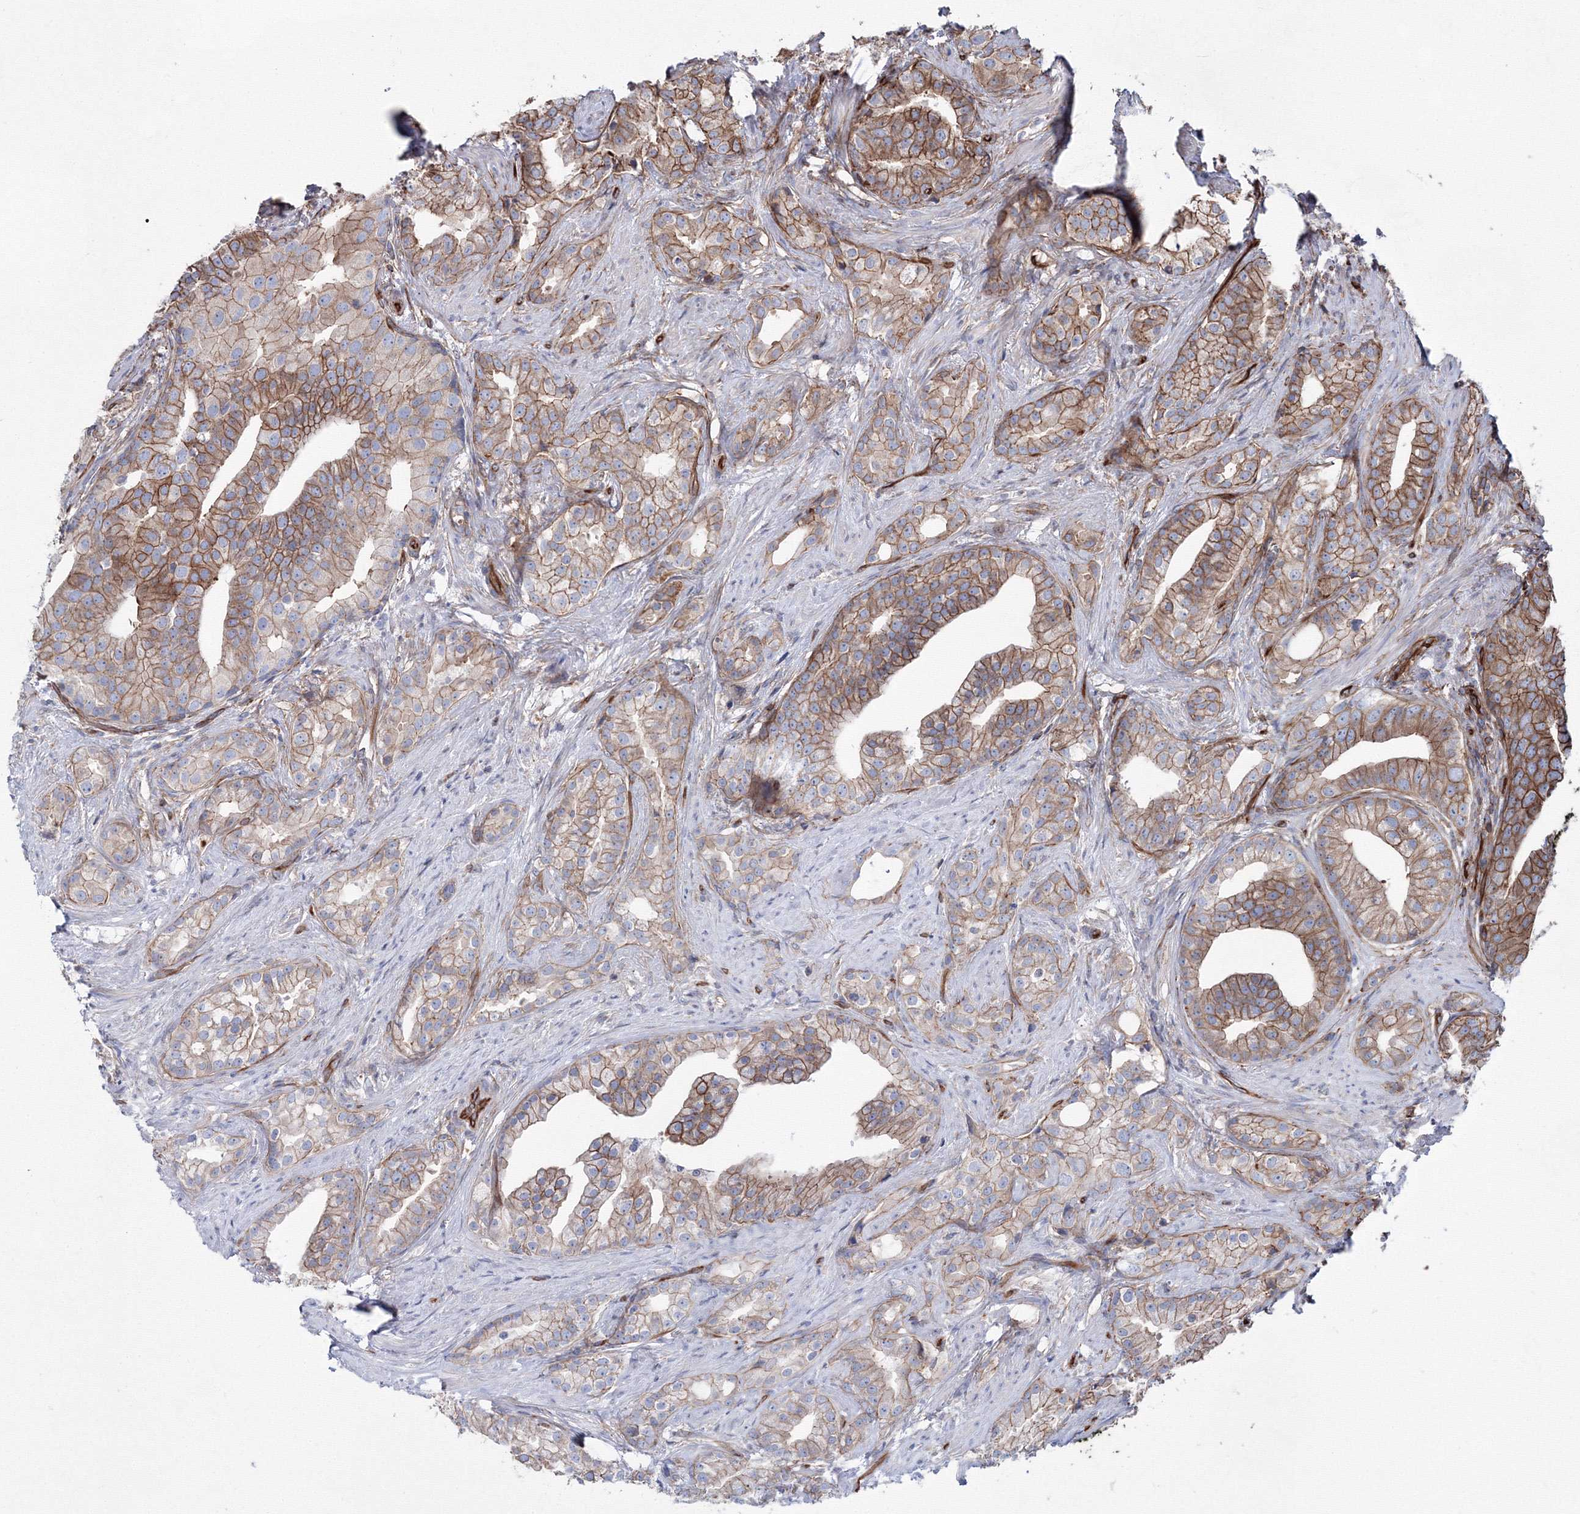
{"staining": {"intensity": "moderate", "quantity": ">75%", "location": "cytoplasmic/membranous"}, "tissue": "prostate cancer", "cell_type": "Tumor cells", "image_type": "cancer", "snomed": [{"axis": "morphology", "description": "Adenocarcinoma, Low grade"}, {"axis": "topography", "description": "Prostate"}], "caption": "Human prostate adenocarcinoma (low-grade) stained with a protein marker exhibits moderate staining in tumor cells.", "gene": "ANKRD37", "patient": {"sex": "male", "age": 71}}